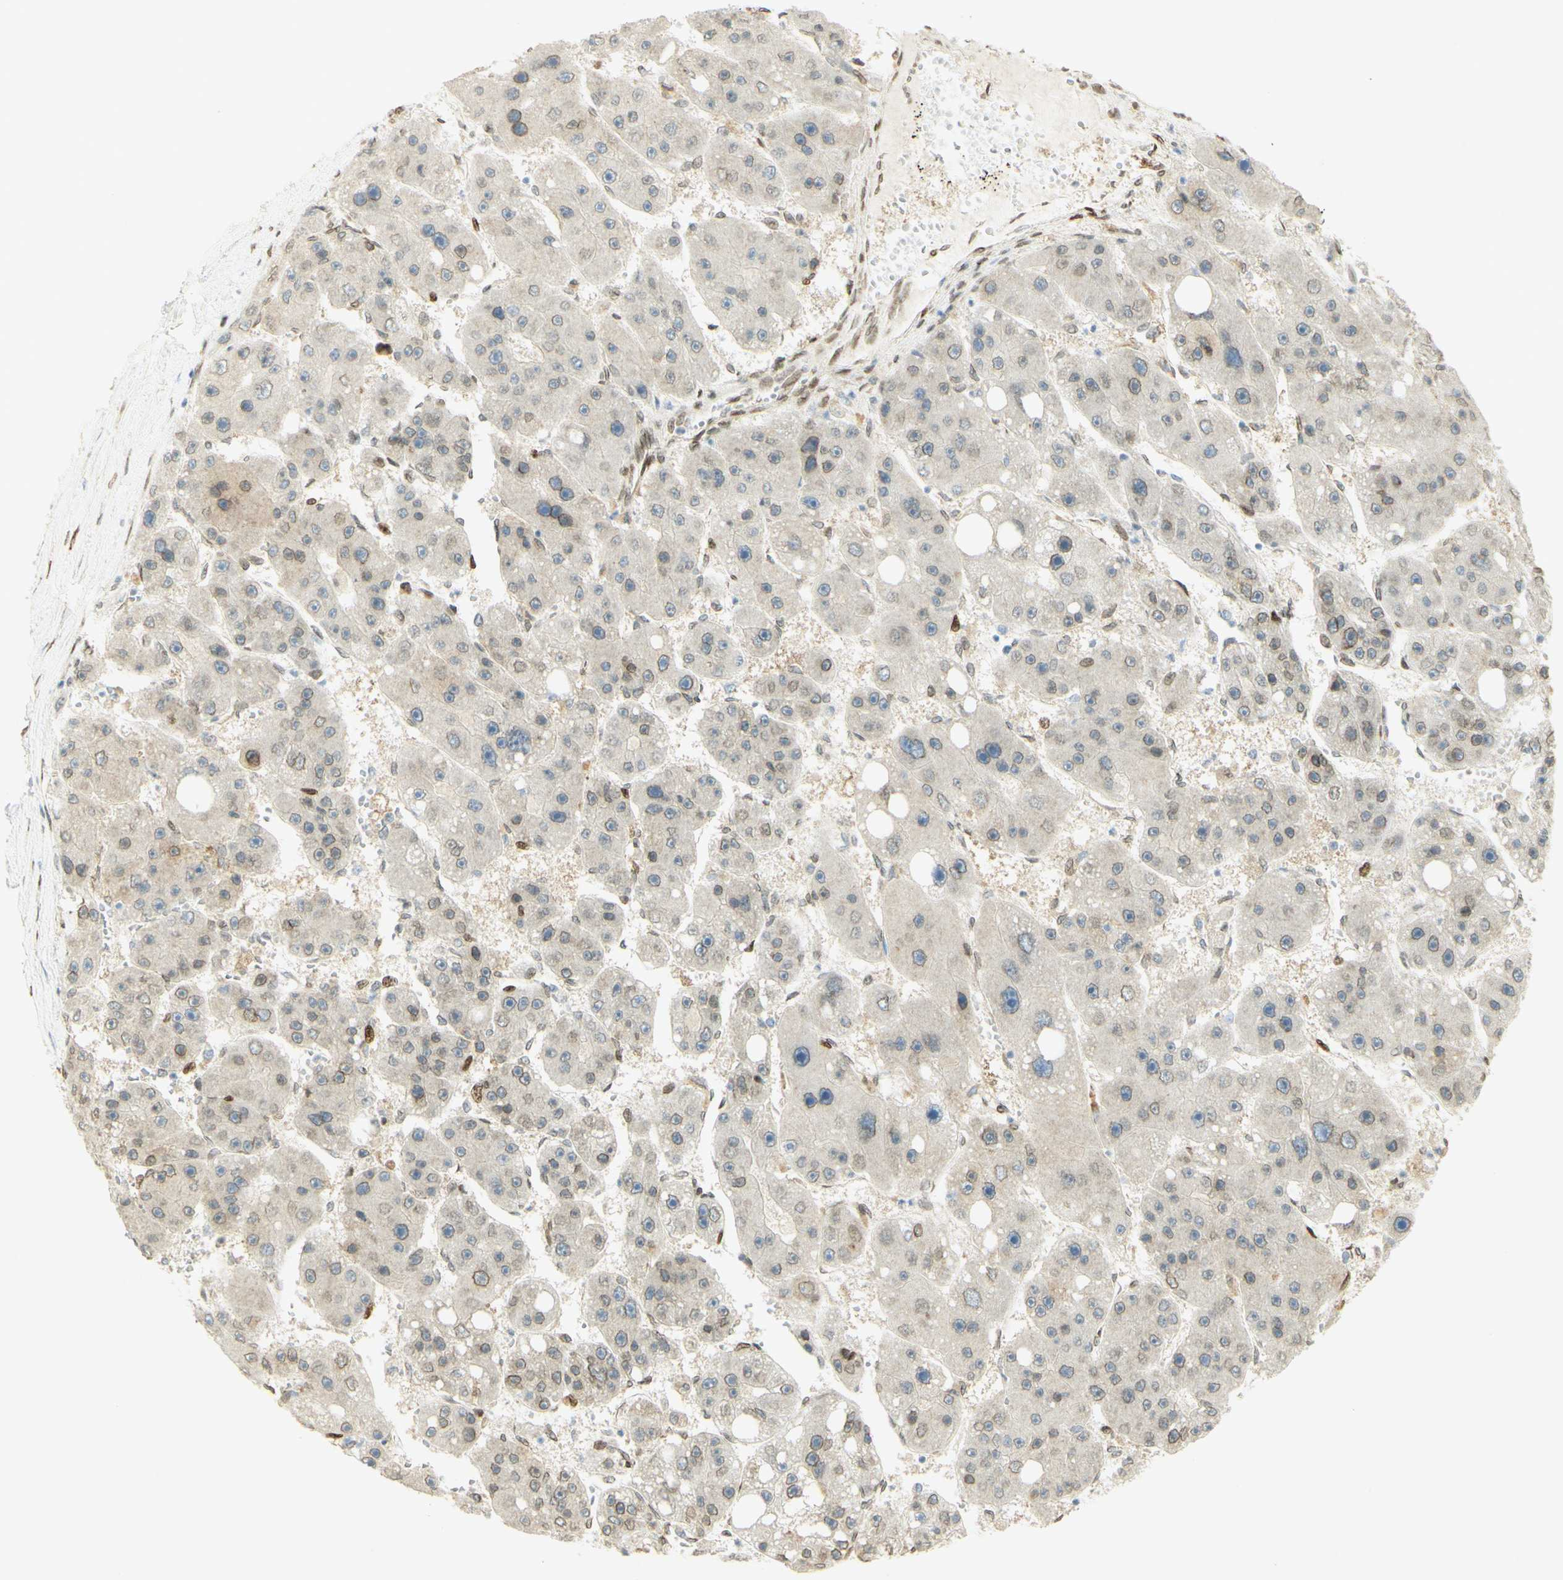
{"staining": {"intensity": "moderate", "quantity": "<25%", "location": "cytoplasmic/membranous,nuclear"}, "tissue": "liver cancer", "cell_type": "Tumor cells", "image_type": "cancer", "snomed": [{"axis": "morphology", "description": "Carcinoma, Hepatocellular, NOS"}, {"axis": "topography", "description": "Liver"}], "caption": "Liver cancer stained for a protein displays moderate cytoplasmic/membranous and nuclear positivity in tumor cells.", "gene": "E2F1", "patient": {"sex": "female", "age": 61}}